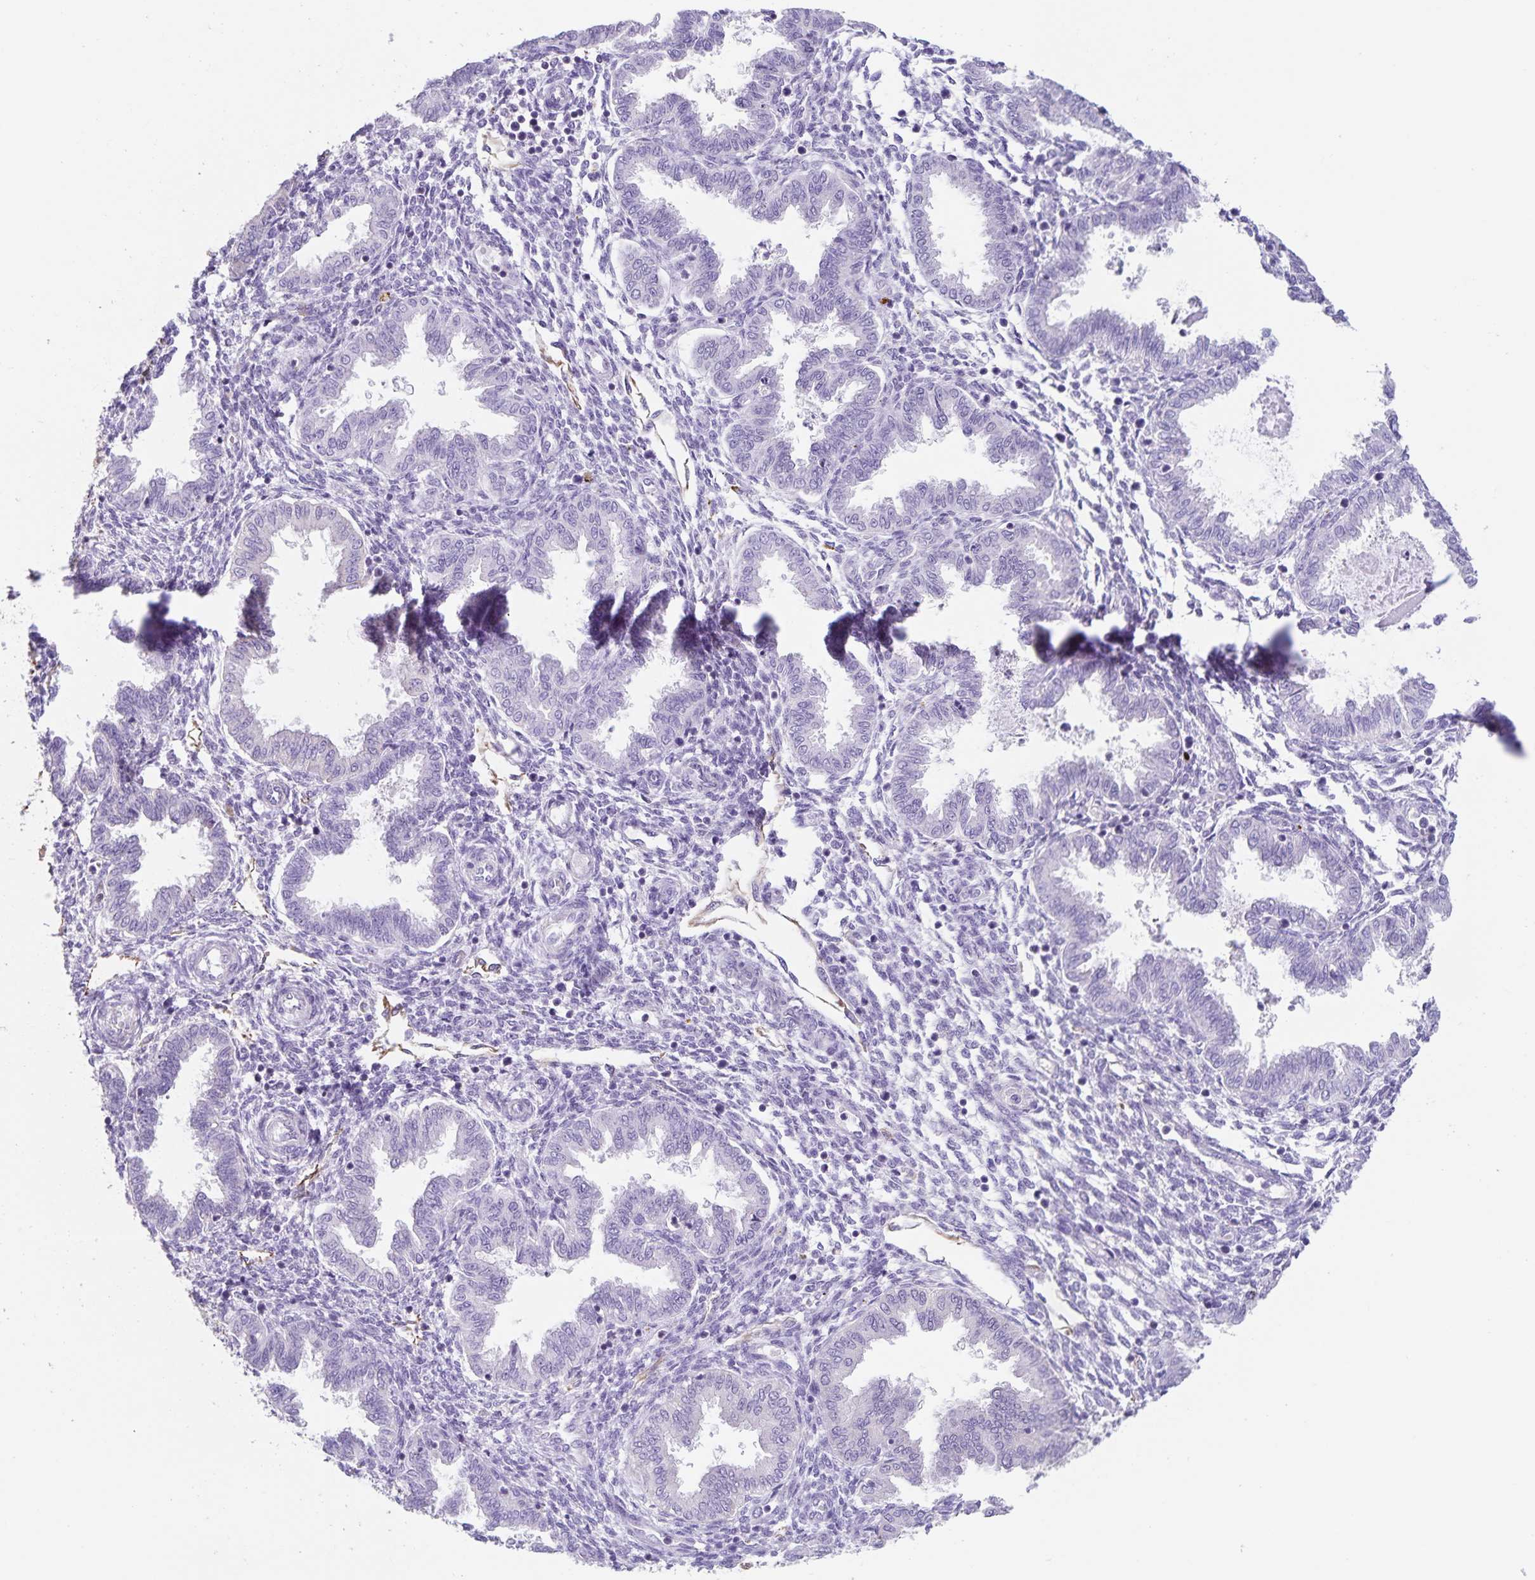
{"staining": {"intensity": "negative", "quantity": "none", "location": "none"}, "tissue": "endometrium", "cell_type": "Cells in endometrial stroma", "image_type": "normal", "snomed": [{"axis": "morphology", "description": "Normal tissue, NOS"}, {"axis": "topography", "description": "Endometrium"}], "caption": "High power microscopy micrograph of an immunohistochemistry (IHC) image of benign endometrium, revealing no significant positivity in cells in endometrial stroma. (DAB (3,3'-diaminobenzidine) immunohistochemistry (IHC), high magnification).", "gene": "SYNM", "patient": {"sex": "female", "age": 33}}